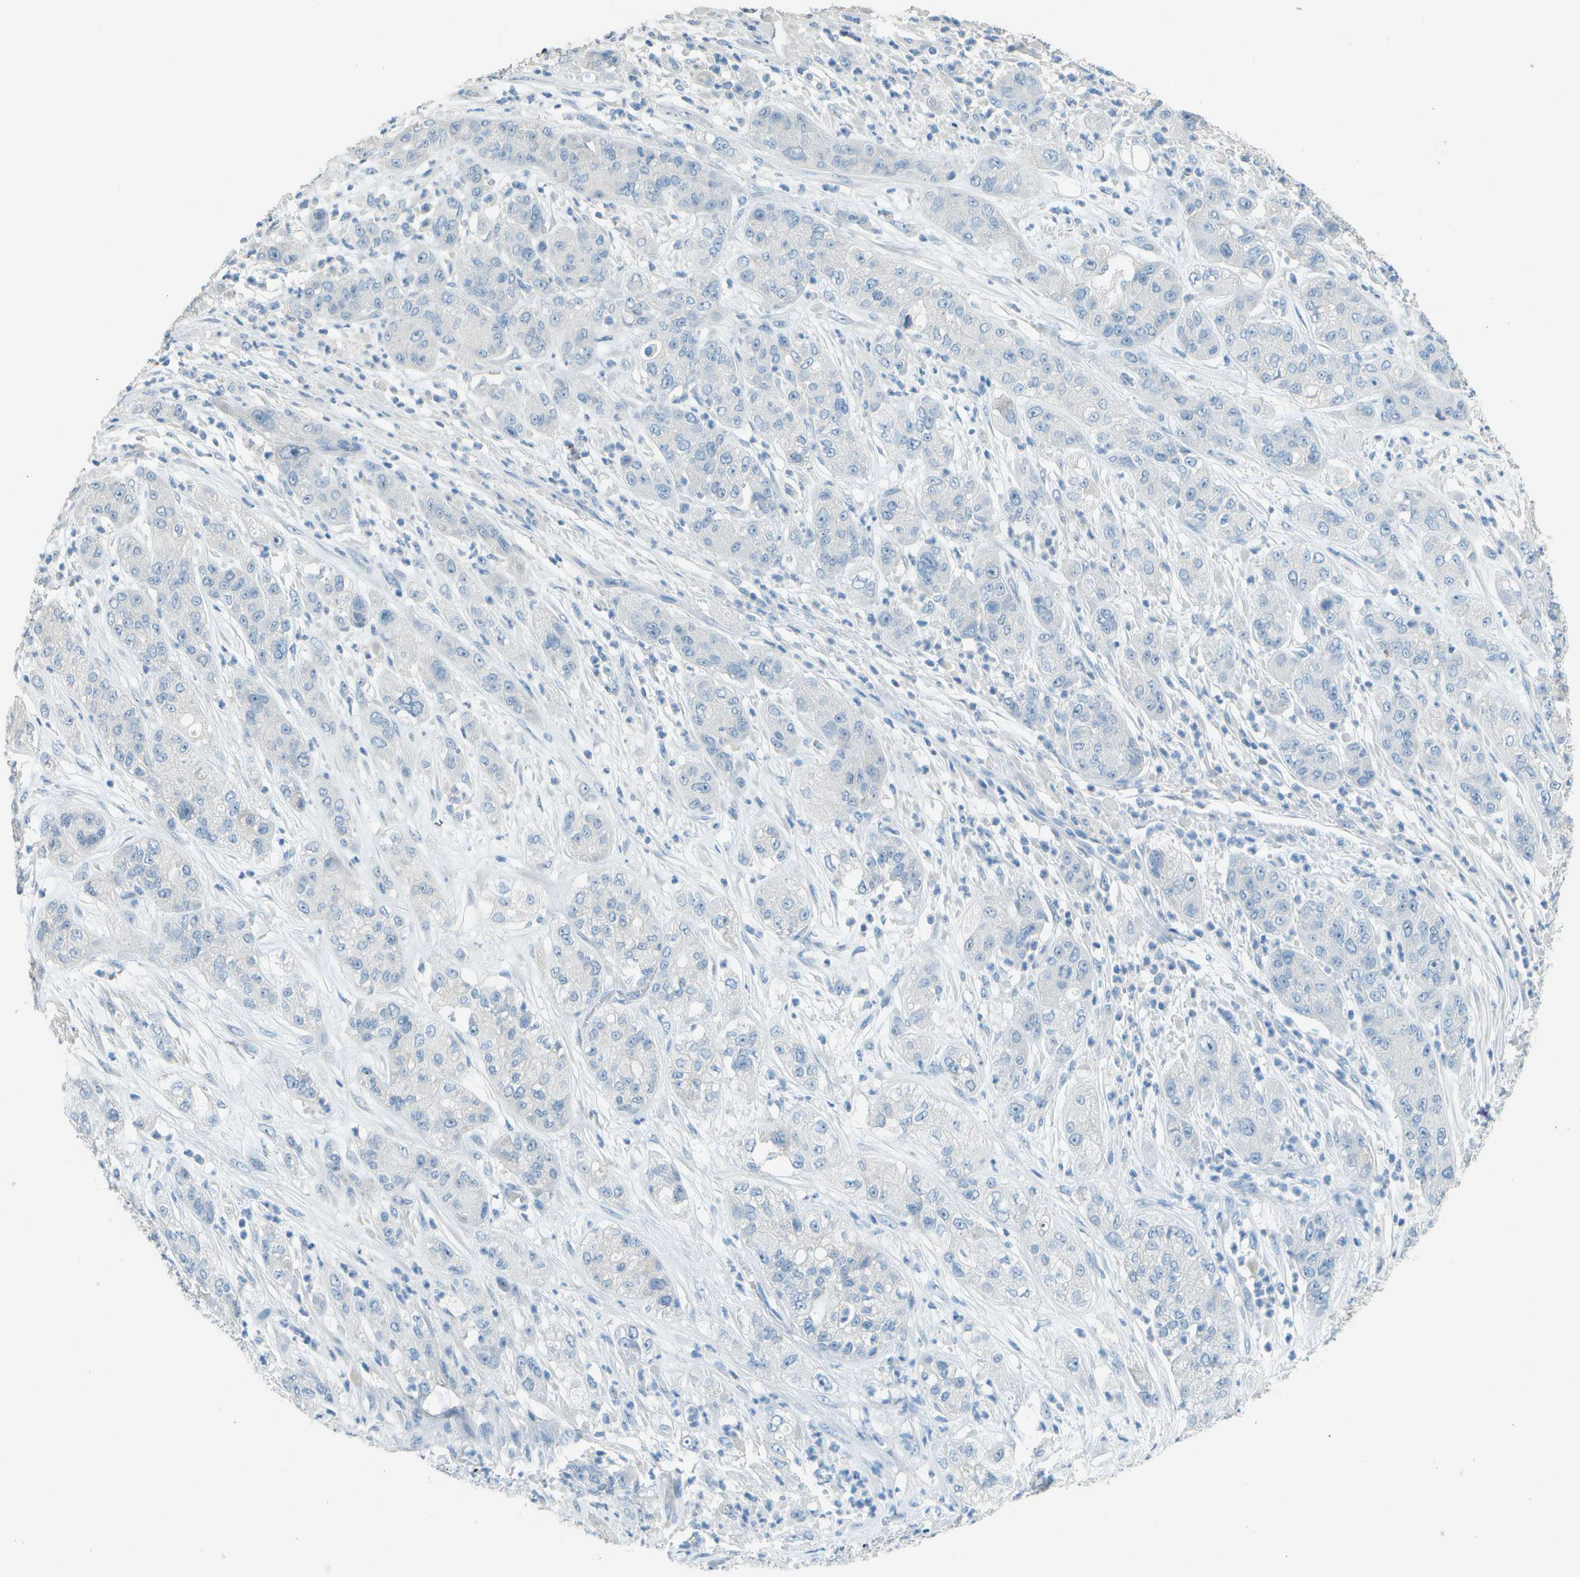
{"staining": {"intensity": "negative", "quantity": "none", "location": "none"}, "tissue": "pancreatic cancer", "cell_type": "Tumor cells", "image_type": "cancer", "snomed": [{"axis": "morphology", "description": "Adenocarcinoma, NOS"}, {"axis": "topography", "description": "Pancreas"}], "caption": "High magnification brightfield microscopy of pancreatic cancer stained with DAB (brown) and counterstained with hematoxylin (blue): tumor cells show no significant expression.", "gene": "LGI2", "patient": {"sex": "female", "age": 78}}